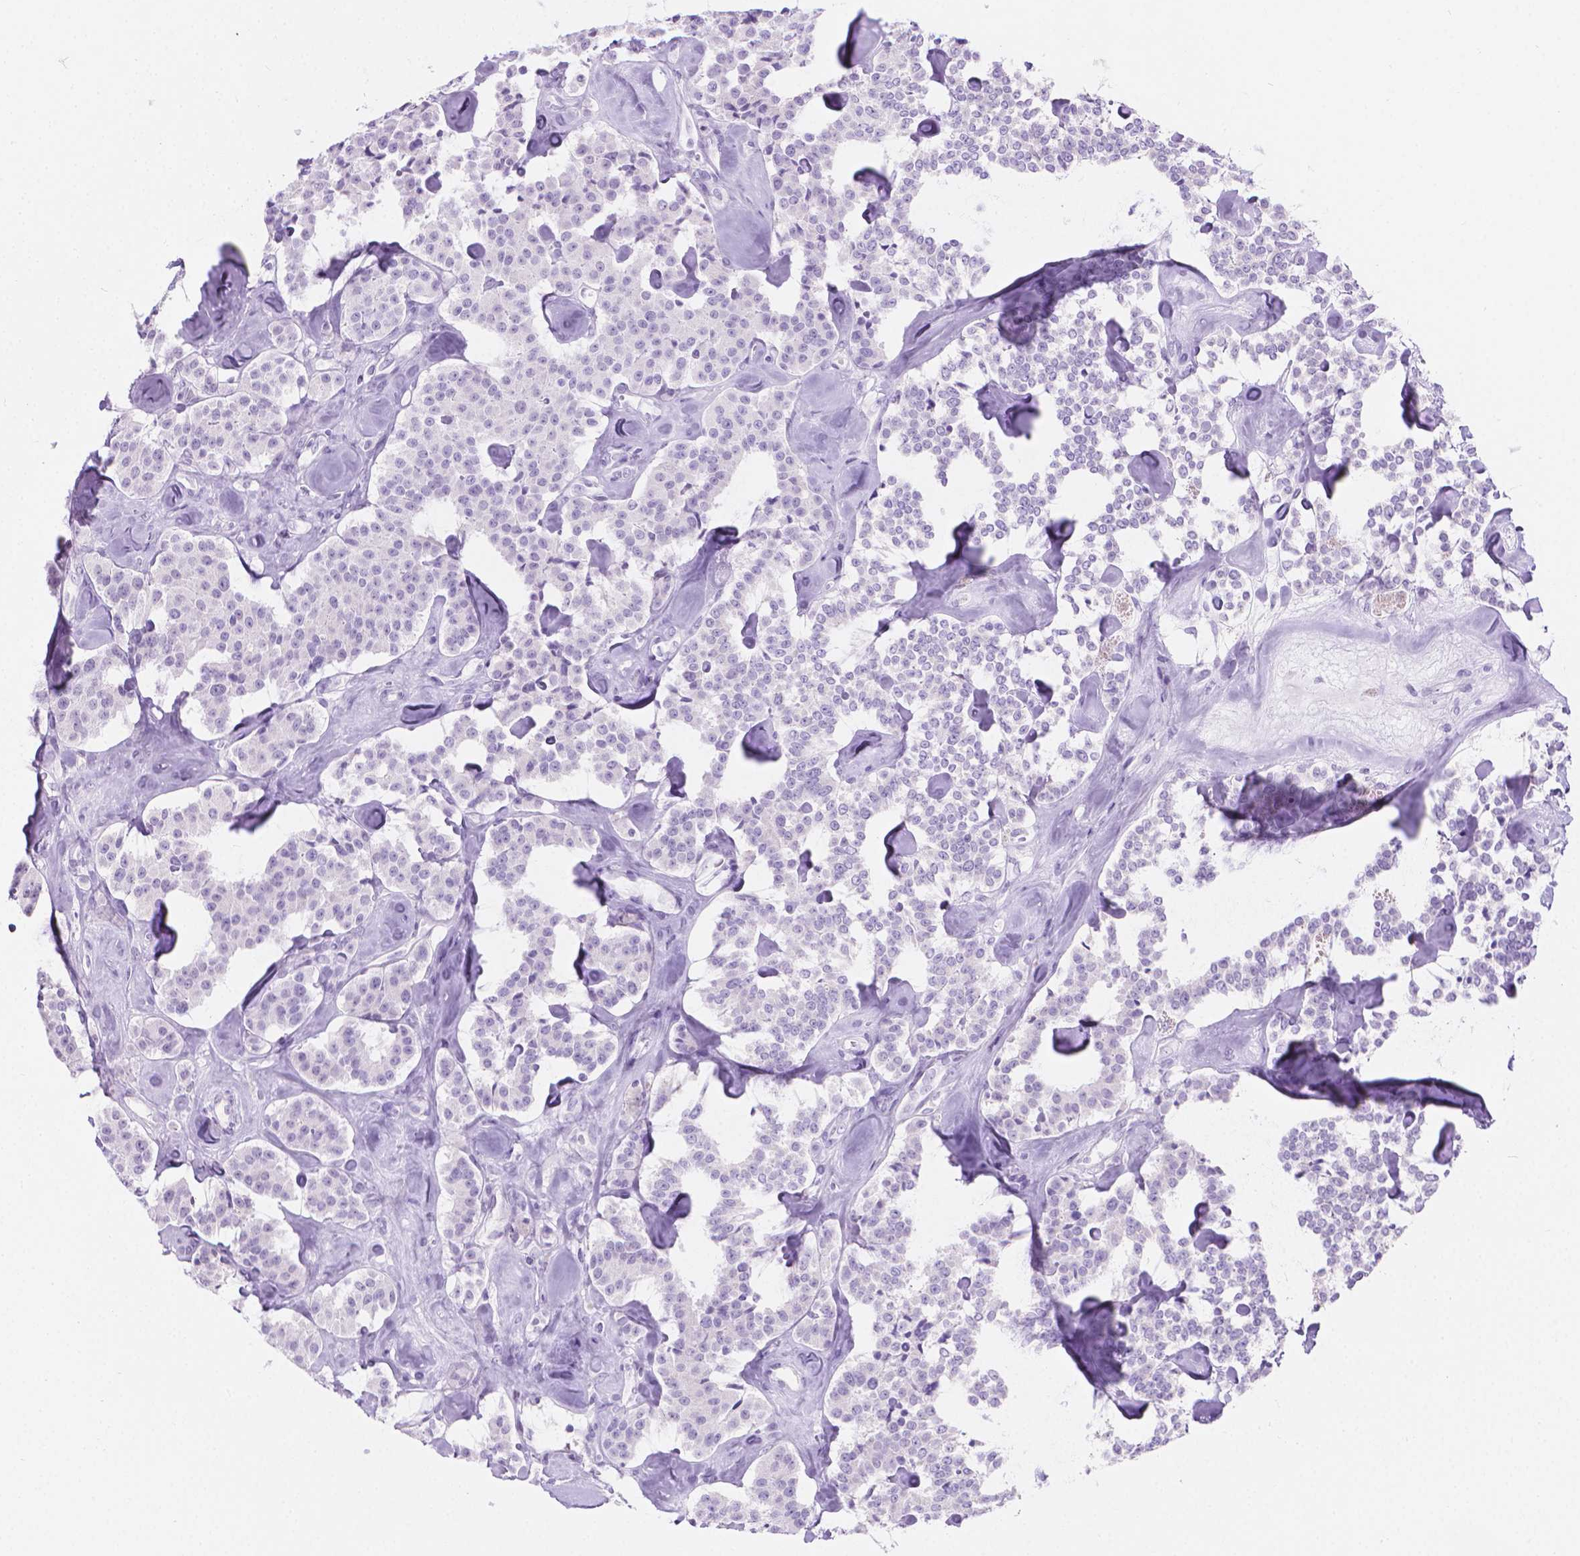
{"staining": {"intensity": "negative", "quantity": "none", "location": "none"}, "tissue": "carcinoid", "cell_type": "Tumor cells", "image_type": "cancer", "snomed": [{"axis": "morphology", "description": "Carcinoid, malignant, NOS"}, {"axis": "topography", "description": "Pancreas"}], "caption": "A histopathology image of human carcinoid is negative for staining in tumor cells.", "gene": "CFAP52", "patient": {"sex": "male", "age": 41}}